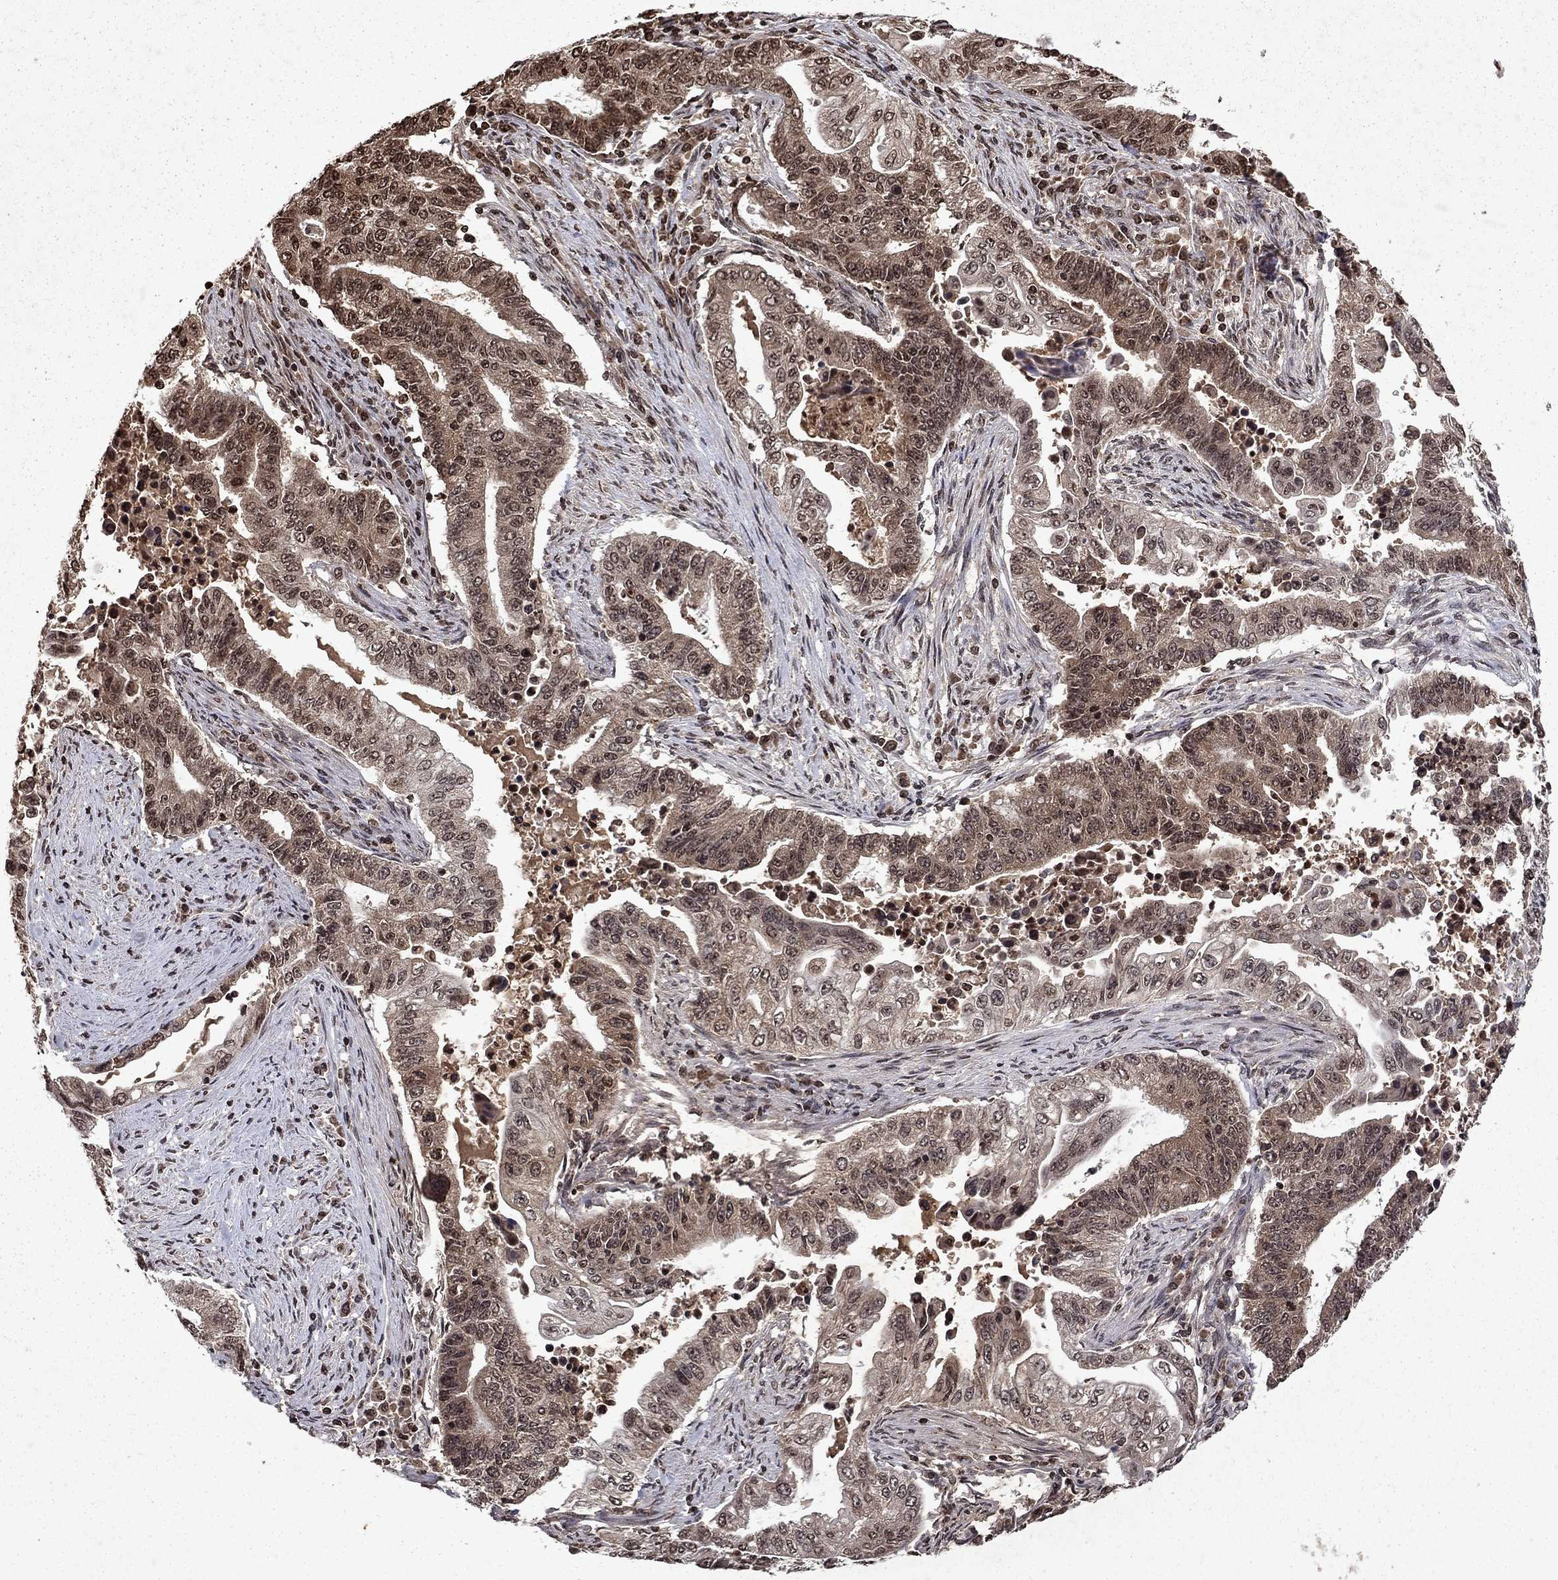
{"staining": {"intensity": "moderate", "quantity": "<25%", "location": "cytoplasmic/membranous,nuclear"}, "tissue": "endometrial cancer", "cell_type": "Tumor cells", "image_type": "cancer", "snomed": [{"axis": "morphology", "description": "Adenocarcinoma, NOS"}, {"axis": "topography", "description": "Uterus"}, {"axis": "topography", "description": "Endometrium"}], "caption": "Immunohistochemical staining of human adenocarcinoma (endometrial) demonstrates low levels of moderate cytoplasmic/membranous and nuclear positivity in about <25% of tumor cells. Nuclei are stained in blue.", "gene": "PIN4", "patient": {"sex": "female", "age": 54}}